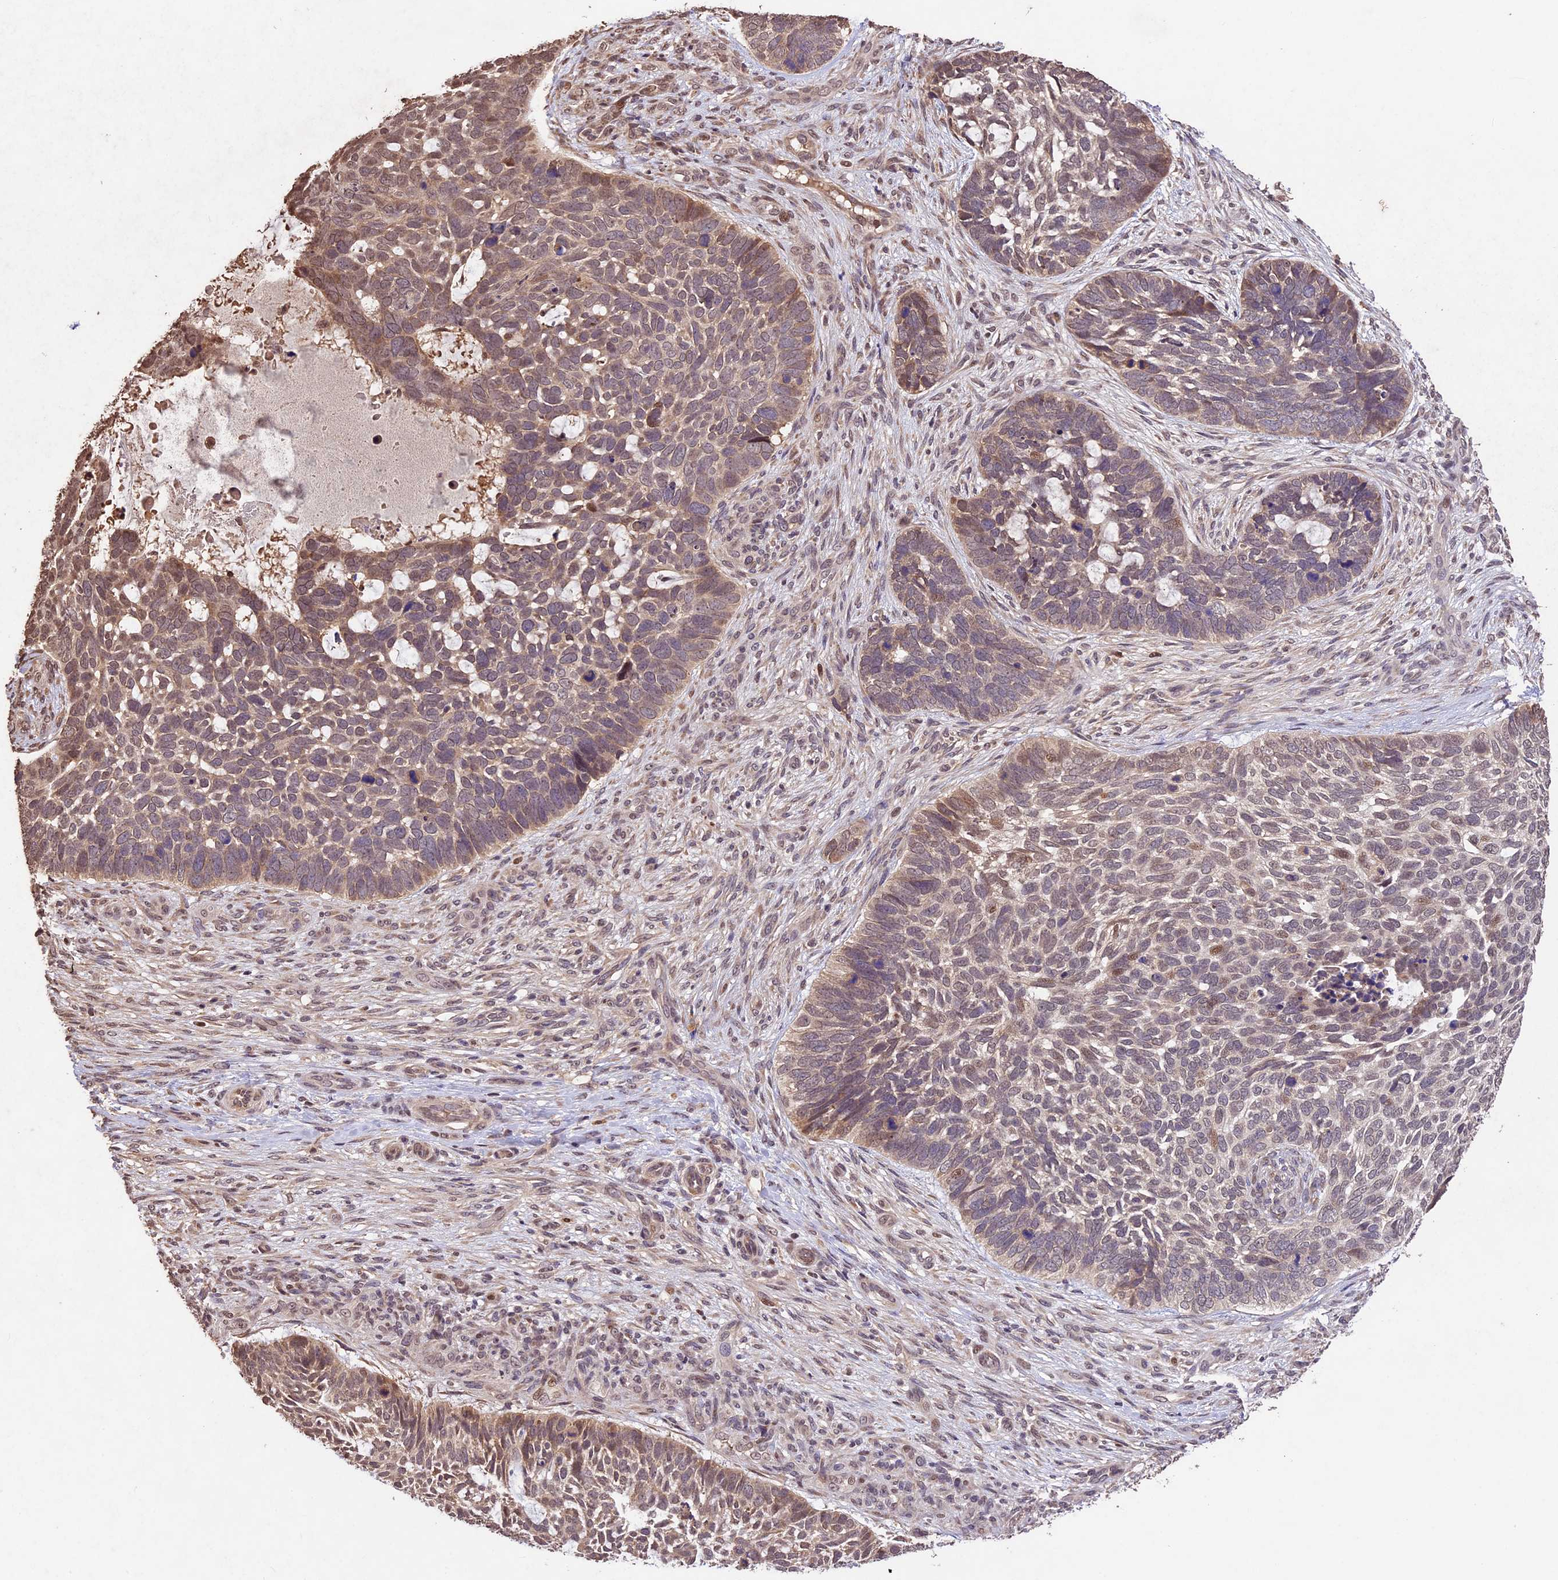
{"staining": {"intensity": "moderate", "quantity": "25%-75%", "location": "cytoplasmic/membranous,nuclear"}, "tissue": "skin cancer", "cell_type": "Tumor cells", "image_type": "cancer", "snomed": [{"axis": "morphology", "description": "Basal cell carcinoma"}, {"axis": "topography", "description": "Skin"}], "caption": "Protein staining of skin cancer tissue shows moderate cytoplasmic/membranous and nuclear staining in about 25%-75% of tumor cells.", "gene": "CDKN2AIP", "patient": {"sex": "male", "age": 88}}